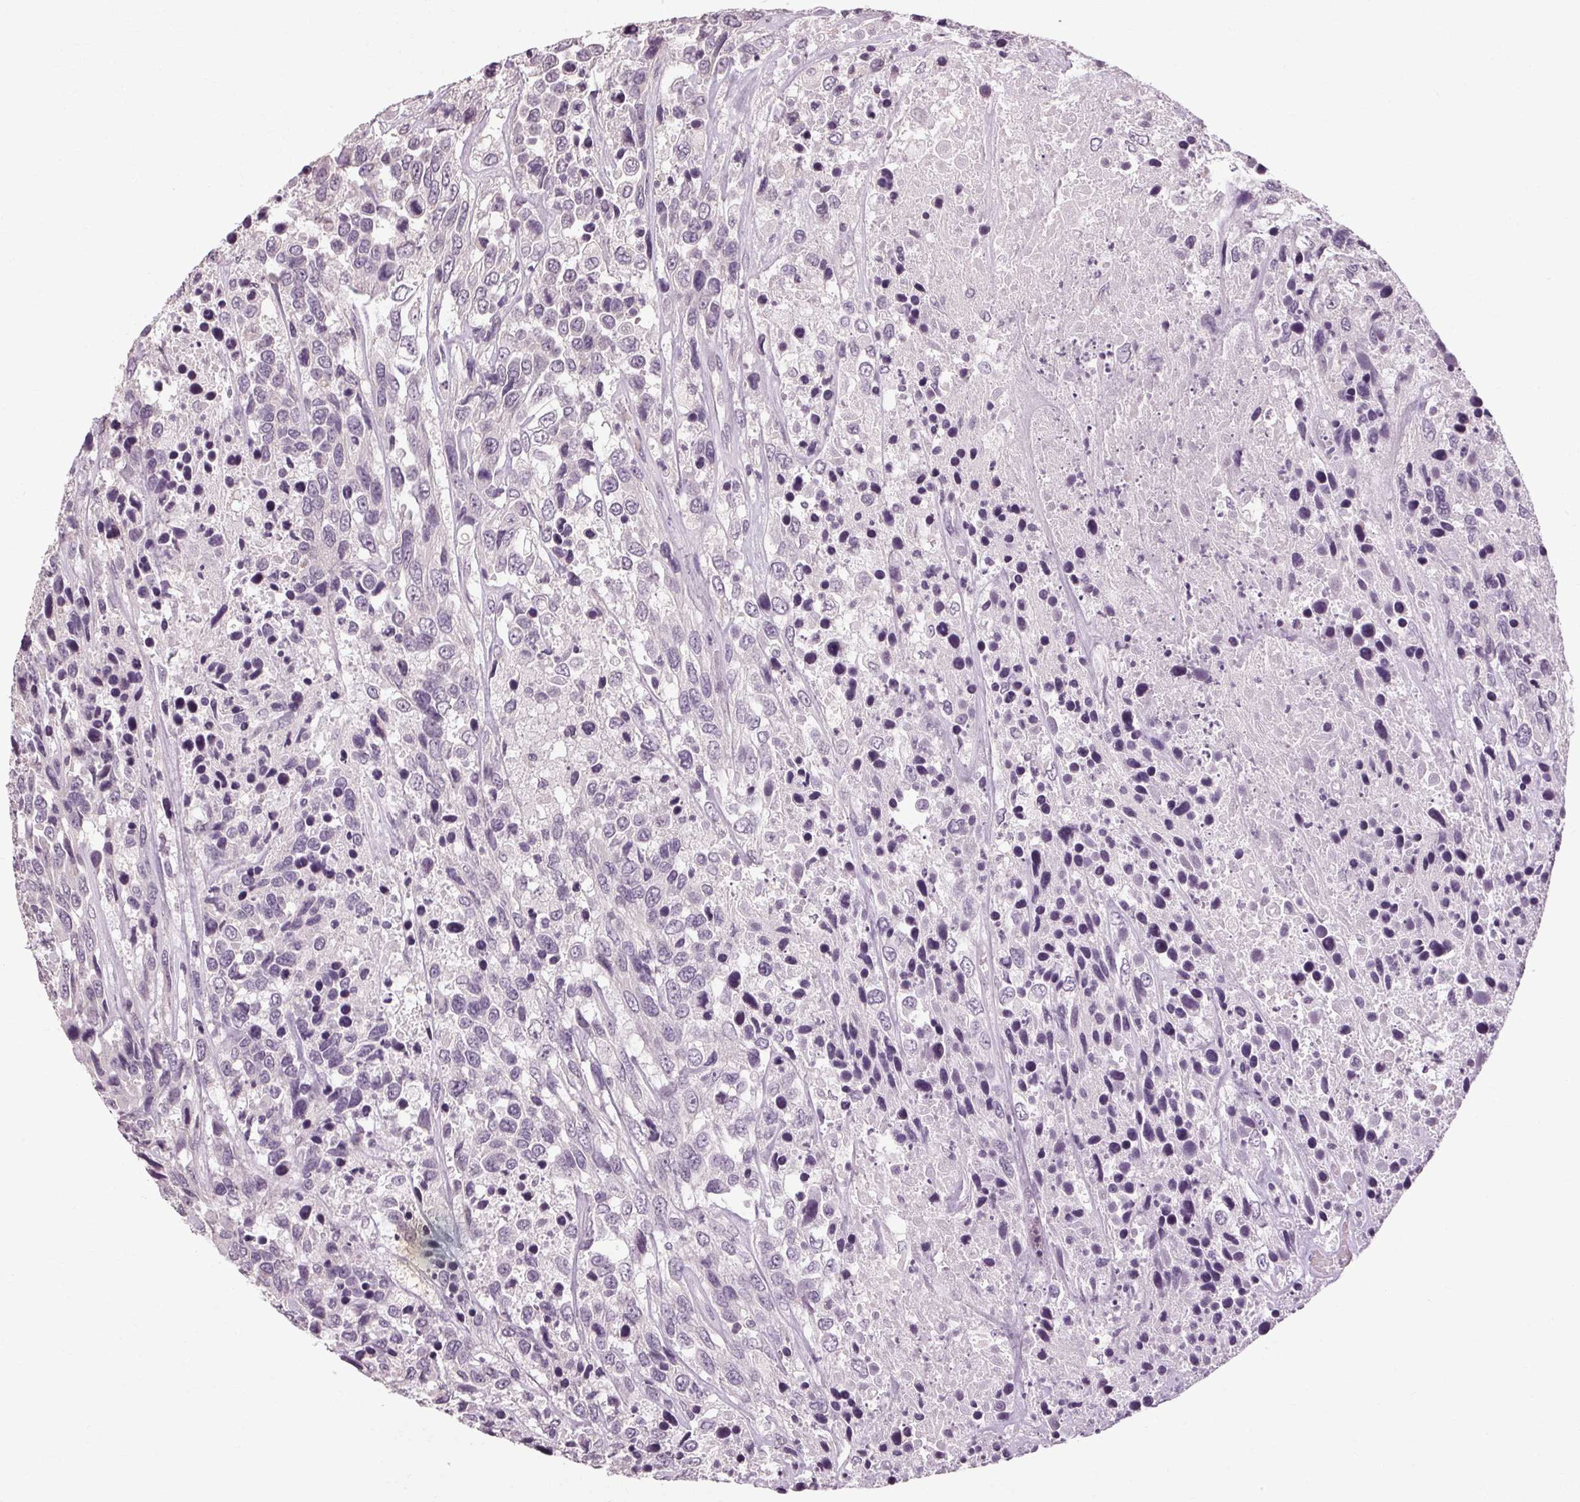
{"staining": {"intensity": "negative", "quantity": "none", "location": "none"}, "tissue": "urothelial cancer", "cell_type": "Tumor cells", "image_type": "cancer", "snomed": [{"axis": "morphology", "description": "Urothelial carcinoma, High grade"}, {"axis": "topography", "description": "Urinary bladder"}], "caption": "High-grade urothelial carcinoma was stained to show a protein in brown. There is no significant expression in tumor cells.", "gene": "POMC", "patient": {"sex": "female", "age": 70}}